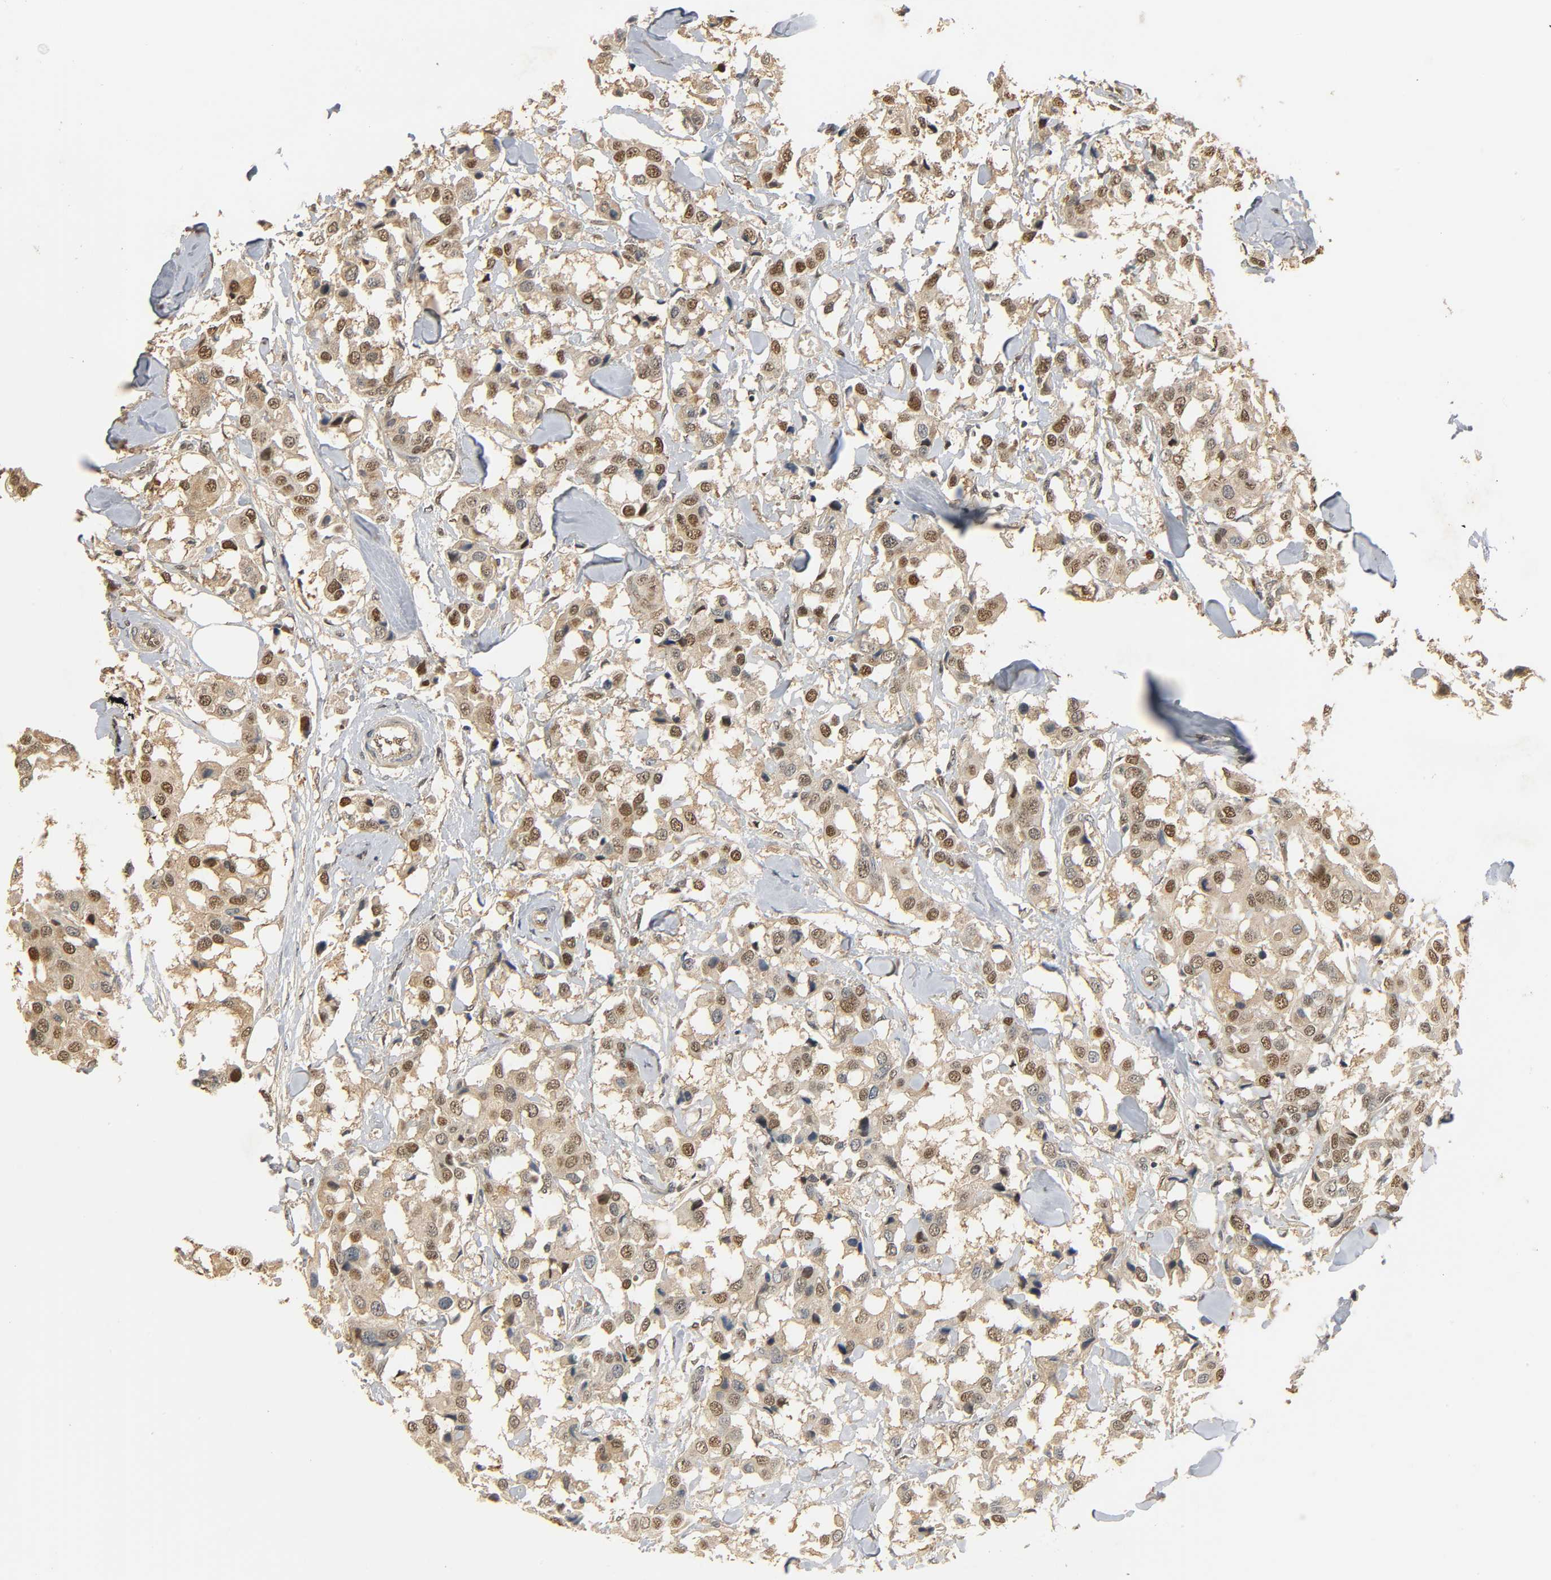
{"staining": {"intensity": "moderate", "quantity": "25%-75%", "location": "cytoplasmic/membranous,nuclear"}, "tissue": "breast cancer", "cell_type": "Tumor cells", "image_type": "cancer", "snomed": [{"axis": "morphology", "description": "Duct carcinoma"}, {"axis": "topography", "description": "Breast"}], "caption": "DAB immunohistochemical staining of intraductal carcinoma (breast) displays moderate cytoplasmic/membranous and nuclear protein positivity in about 25%-75% of tumor cells.", "gene": "ZFPM2", "patient": {"sex": "female", "age": 80}}